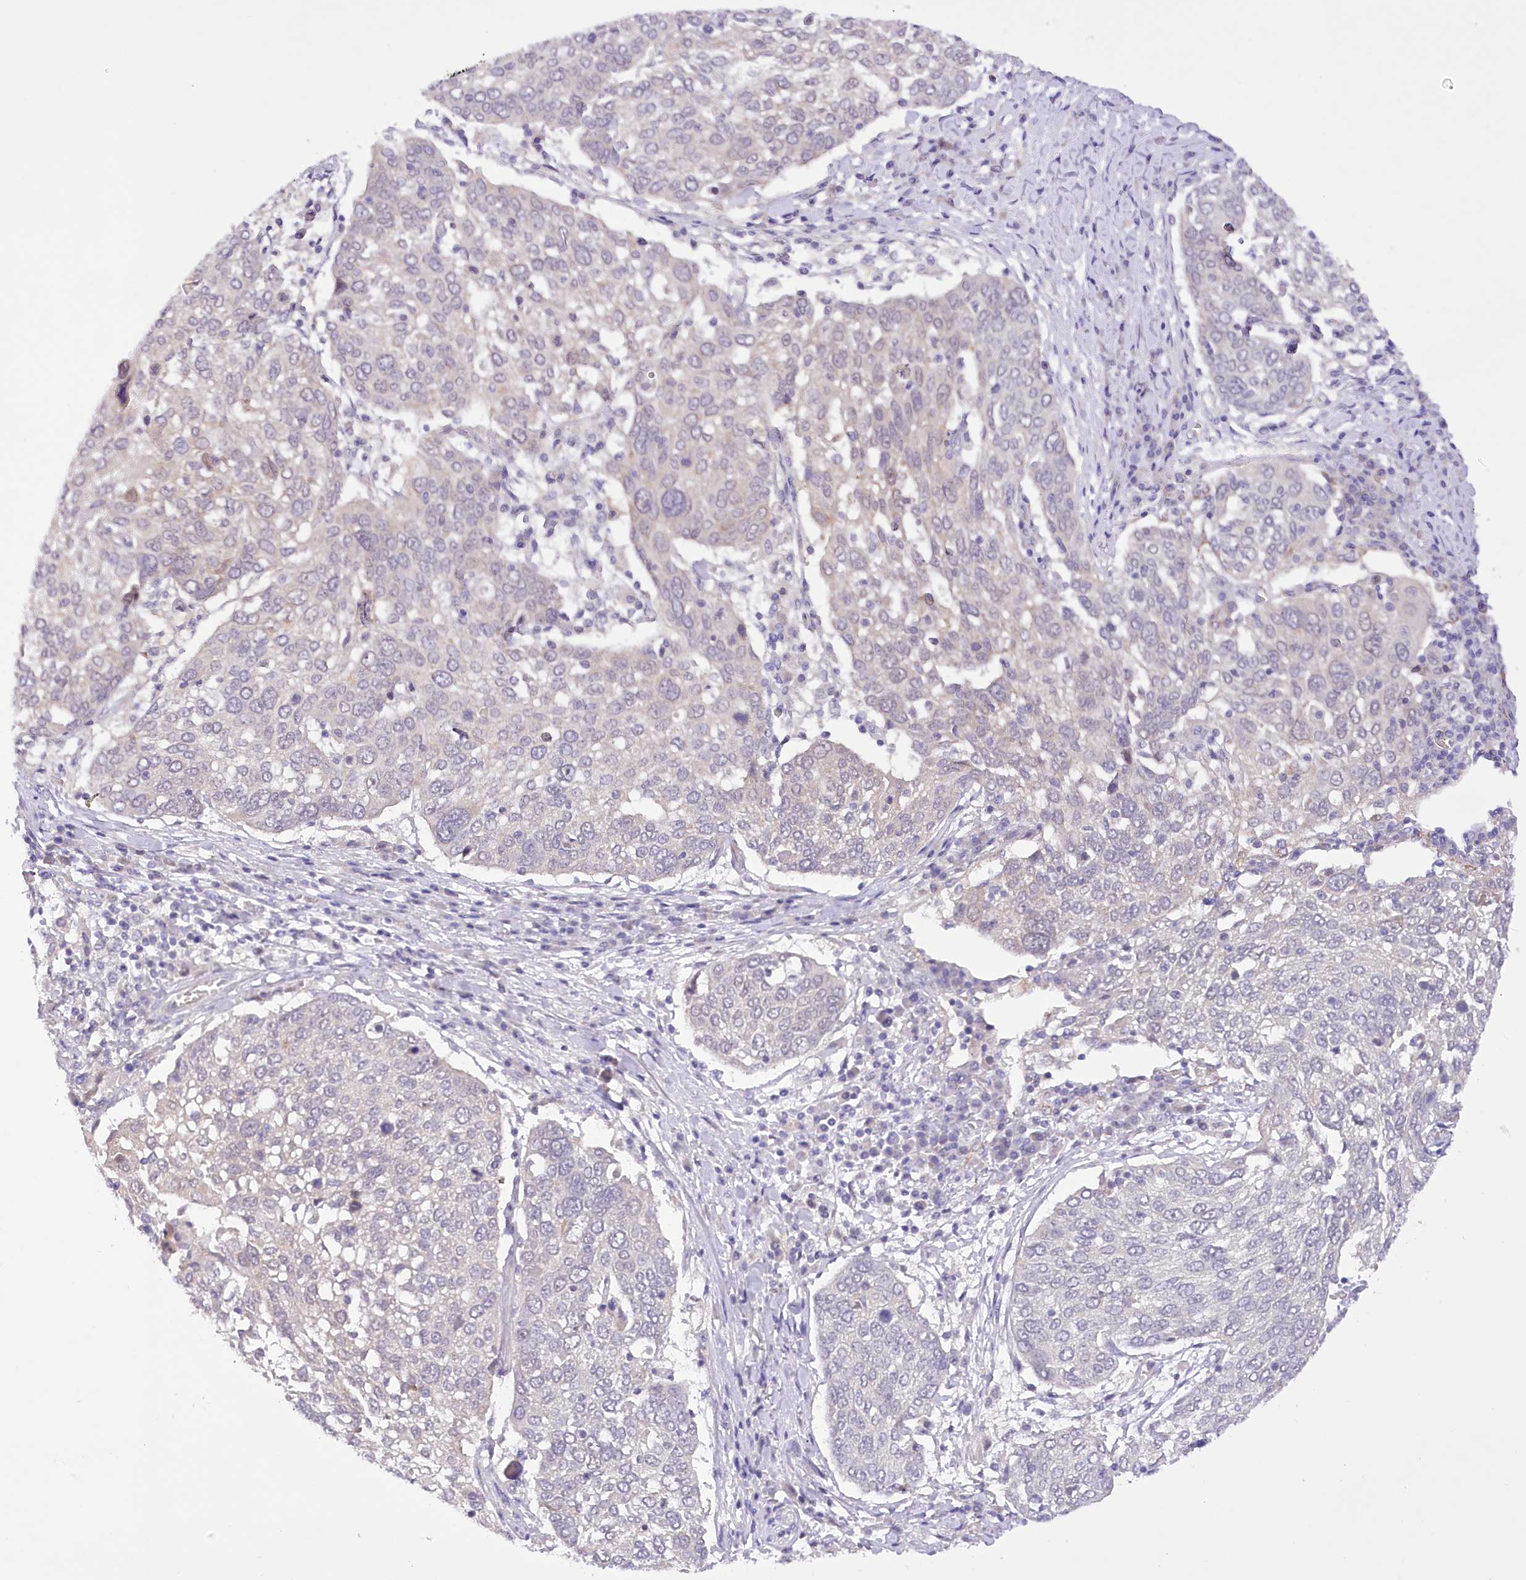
{"staining": {"intensity": "negative", "quantity": "none", "location": "none"}, "tissue": "lung cancer", "cell_type": "Tumor cells", "image_type": "cancer", "snomed": [{"axis": "morphology", "description": "Squamous cell carcinoma, NOS"}, {"axis": "topography", "description": "Lung"}], "caption": "High power microscopy micrograph of an IHC image of lung cancer (squamous cell carcinoma), revealing no significant expression in tumor cells.", "gene": "DCUN1D1", "patient": {"sex": "male", "age": 65}}